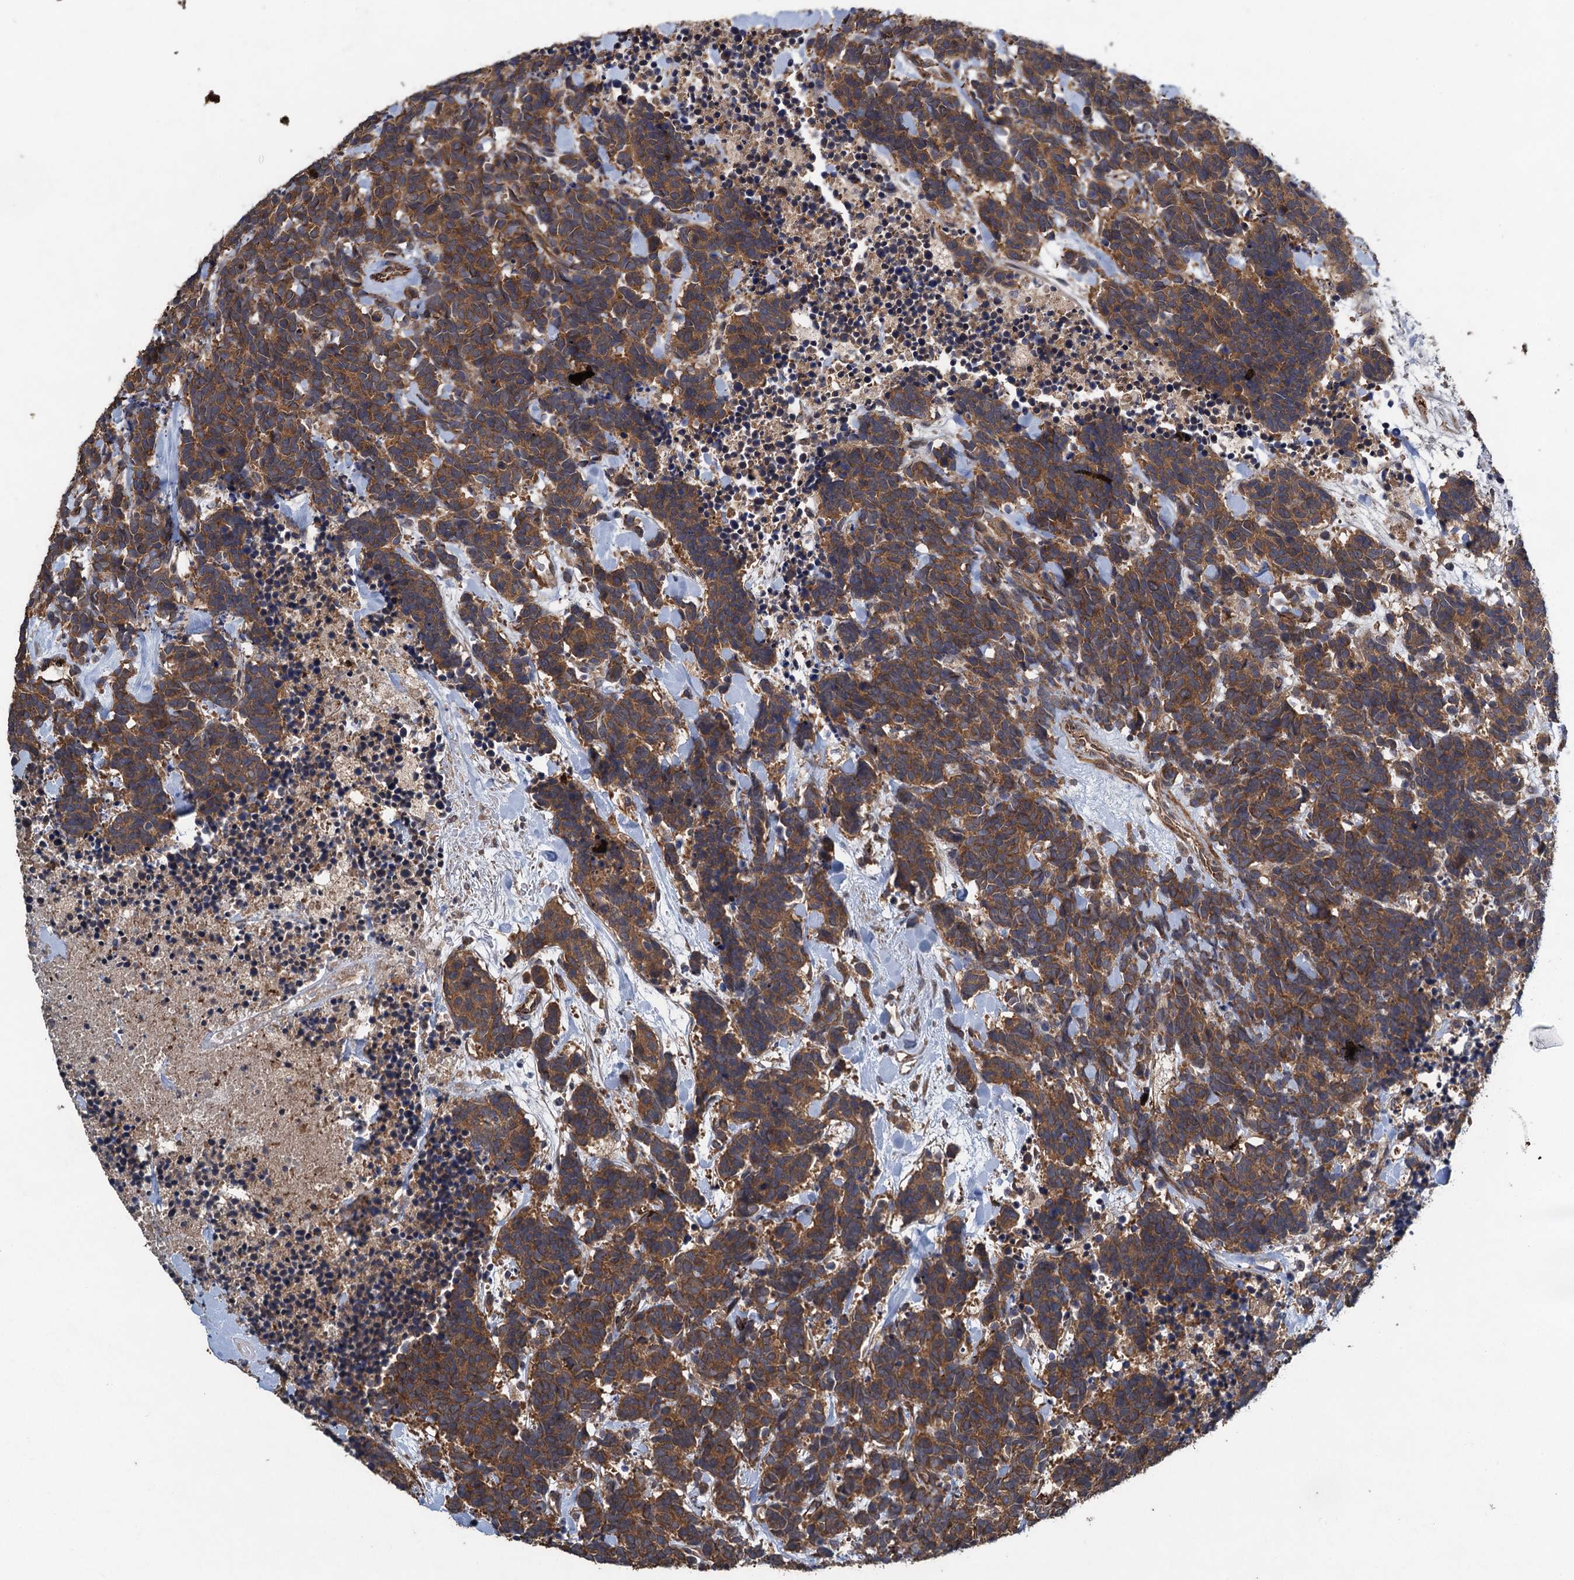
{"staining": {"intensity": "moderate", "quantity": ">75%", "location": "cytoplasmic/membranous"}, "tissue": "carcinoid", "cell_type": "Tumor cells", "image_type": "cancer", "snomed": [{"axis": "morphology", "description": "Carcinoma, NOS"}, {"axis": "morphology", "description": "Carcinoid, malignant, NOS"}, {"axis": "topography", "description": "Prostate"}], "caption": "Carcinoid stained with a protein marker shows moderate staining in tumor cells.", "gene": "CNTN5", "patient": {"sex": "male", "age": 57}}